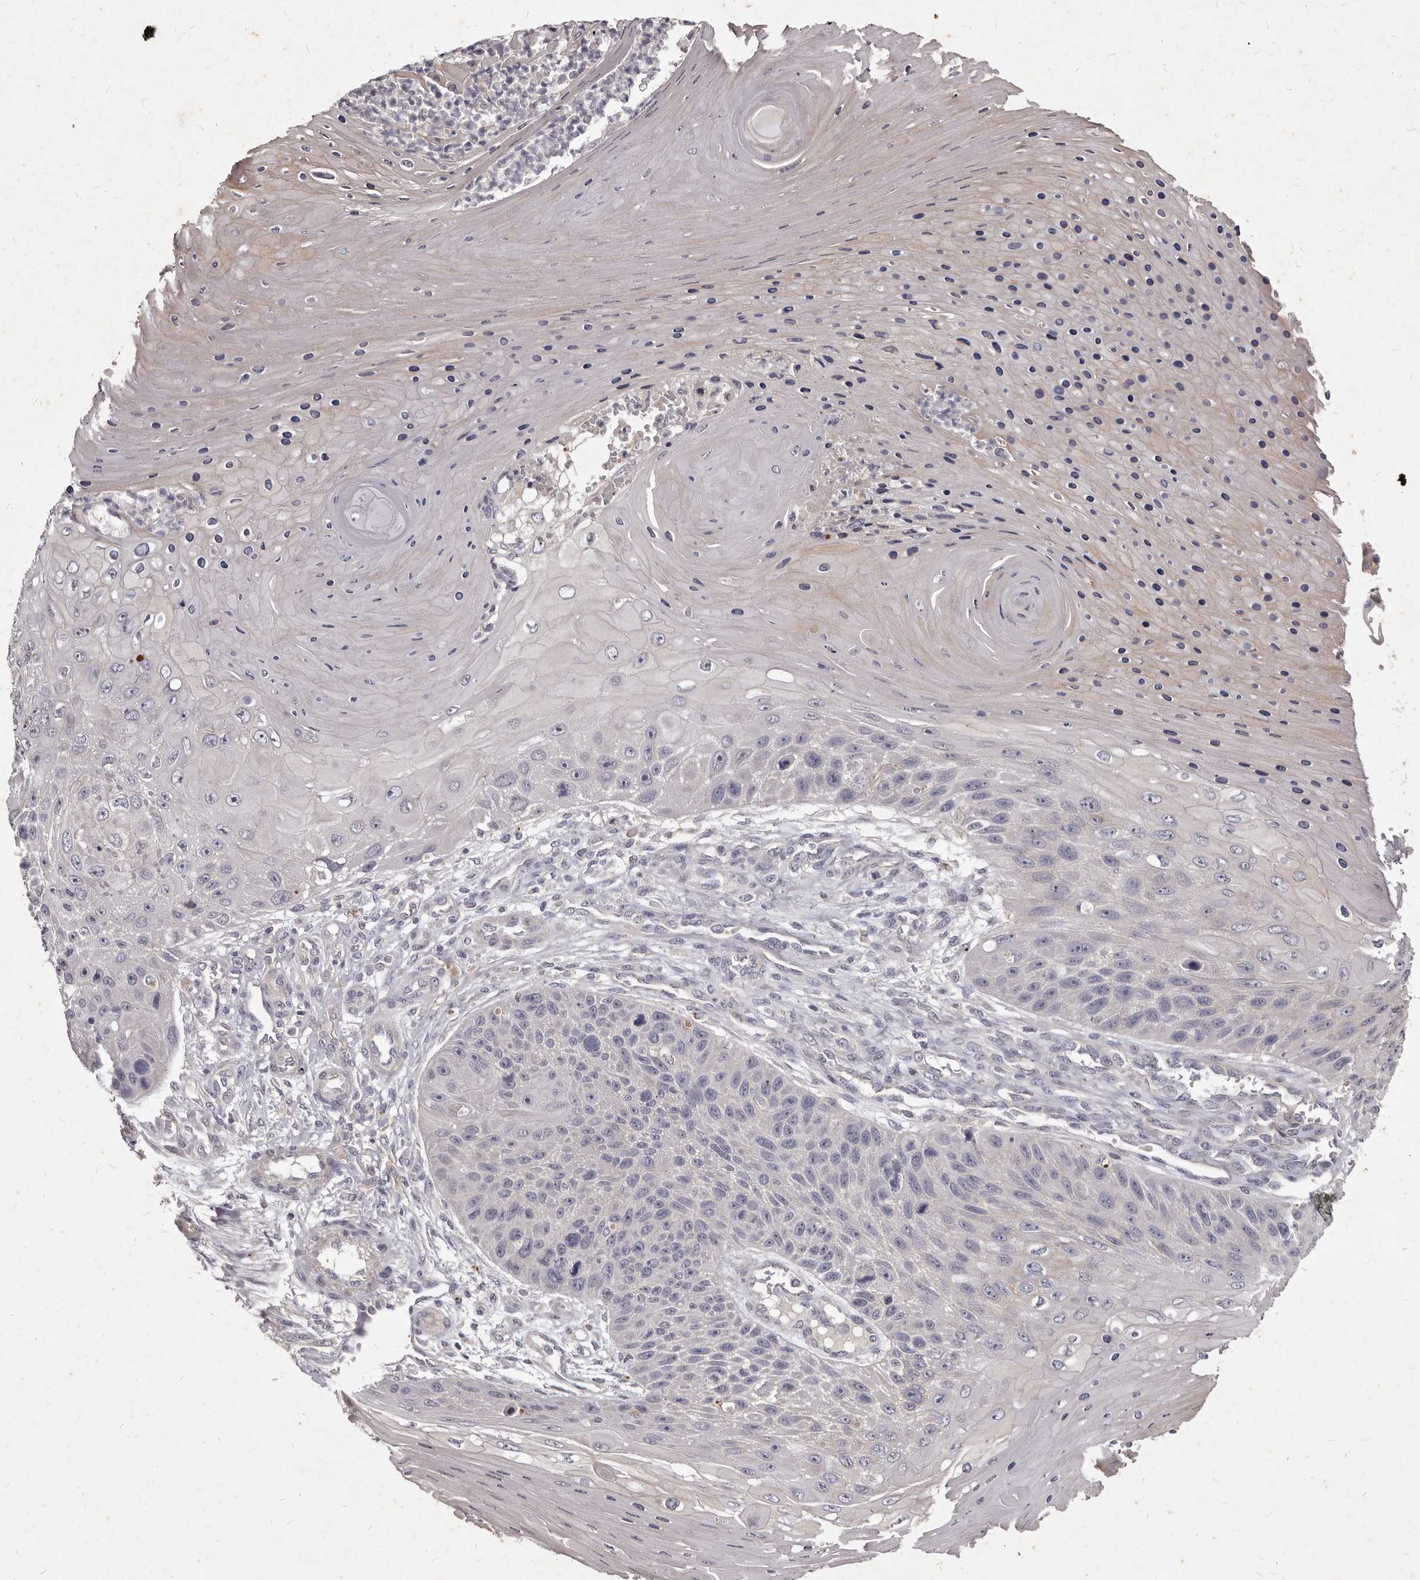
{"staining": {"intensity": "negative", "quantity": "none", "location": "none"}, "tissue": "skin cancer", "cell_type": "Tumor cells", "image_type": "cancer", "snomed": [{"axis": "morphology", "description": "Squamous cell carcinoma, NOS"}, {"axis": "topography", "description": "Skin"}], "caption": "Skin squamous cell carcinoma stained for a protein using immunohistochemistry reveals no expression tumor cells.", "gene": "GPRC5C", "patient": {"sex": "female", "age": 88}}